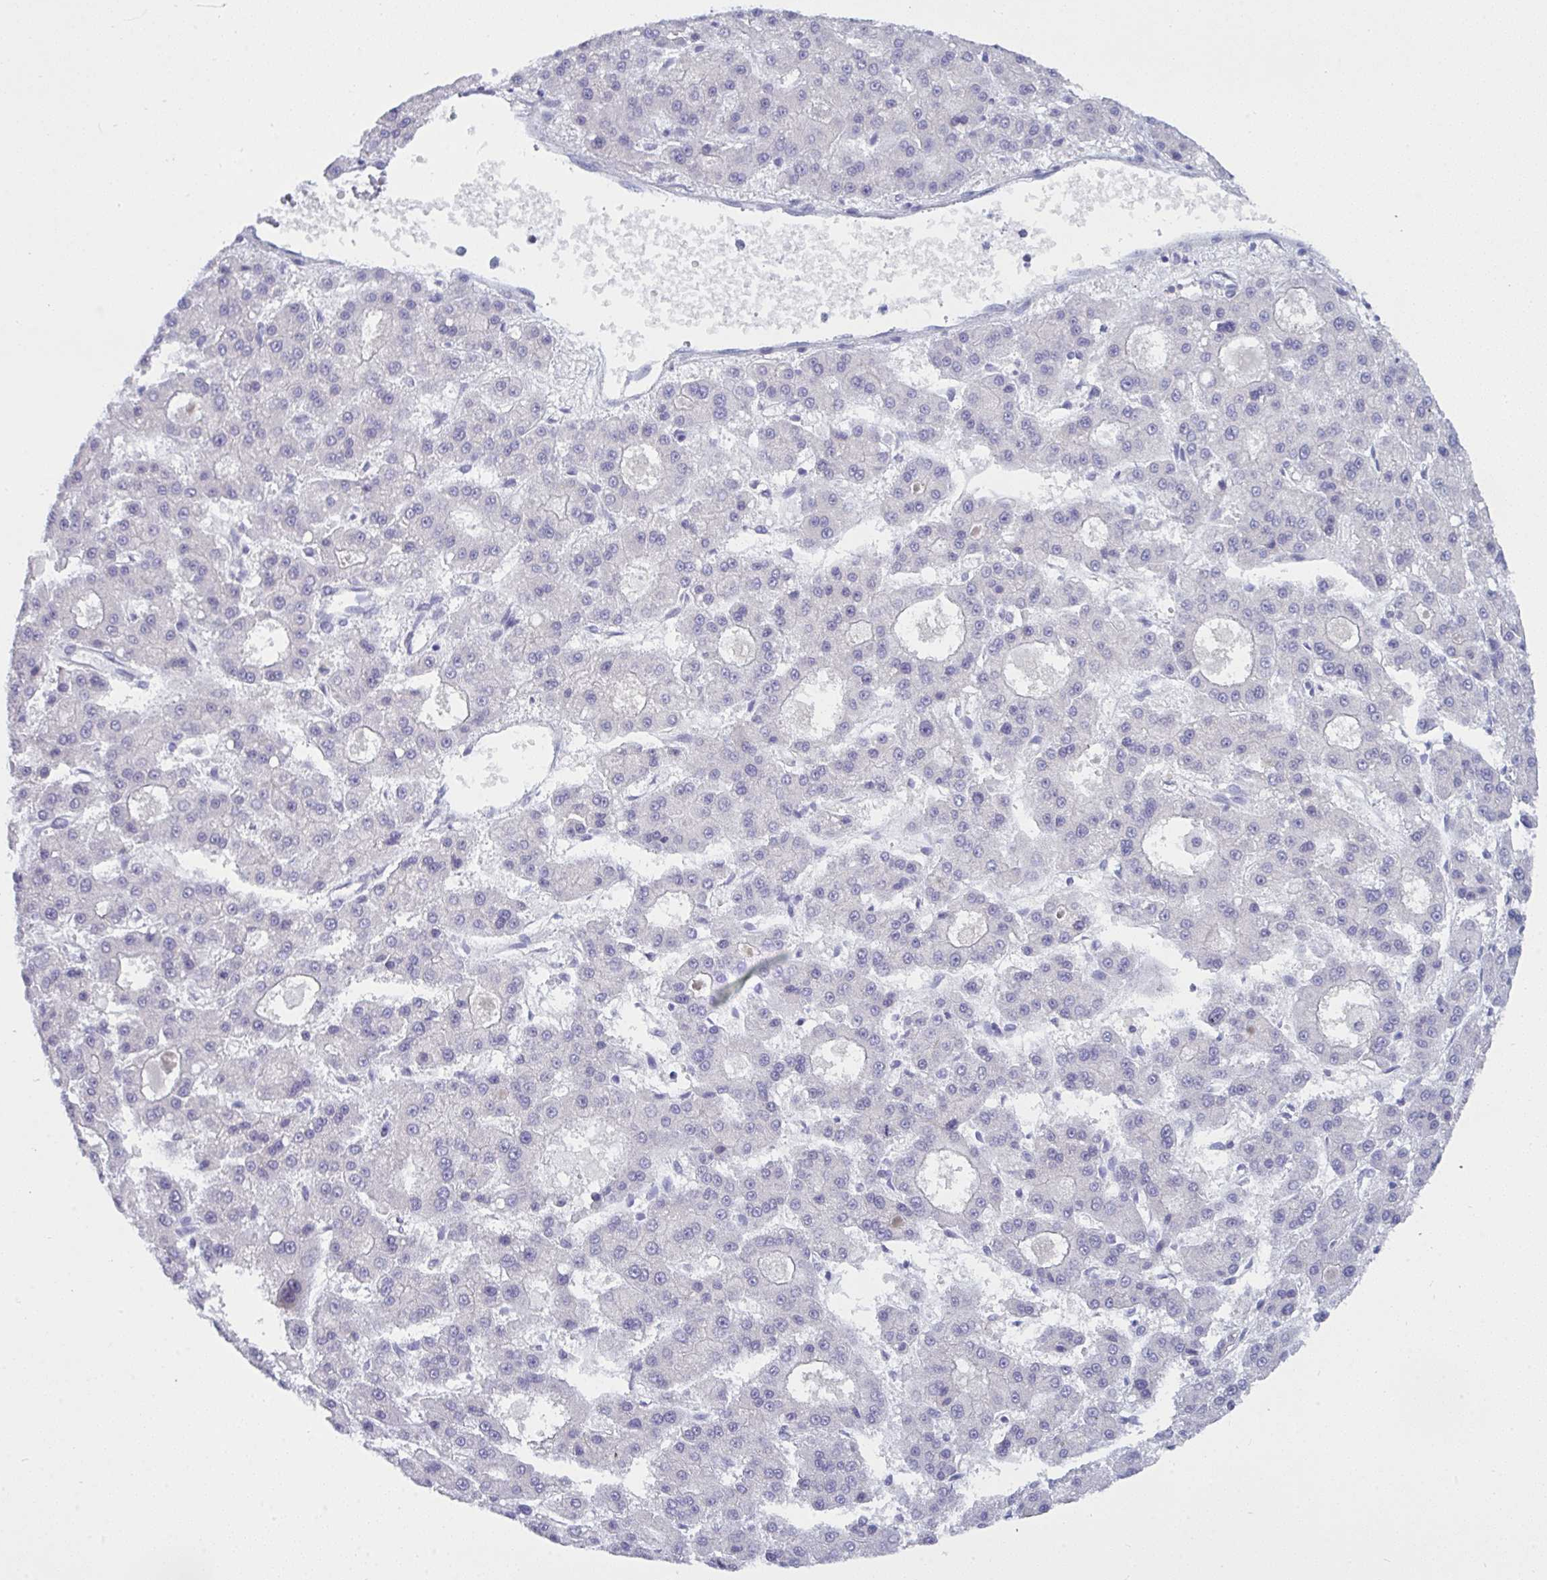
{"staining": {"intensity": "negative", "quantity": "none", "location": "none"}, "tissue": "liver cancer", "cell_type": "Tumor cells", "image_type": "cancer", "snomed": [{"axis": "morphology", "description": "Carcinoma, Hepatocellular, NOS"}, {"axis": "topography", "description": "Liver"}], "caption": "Immunohistochemical staining of human liver cancer reveals no significant expression in tumor cells.", "gene": "PRDM9", "patient": {"sex": "male", "age": 70}}